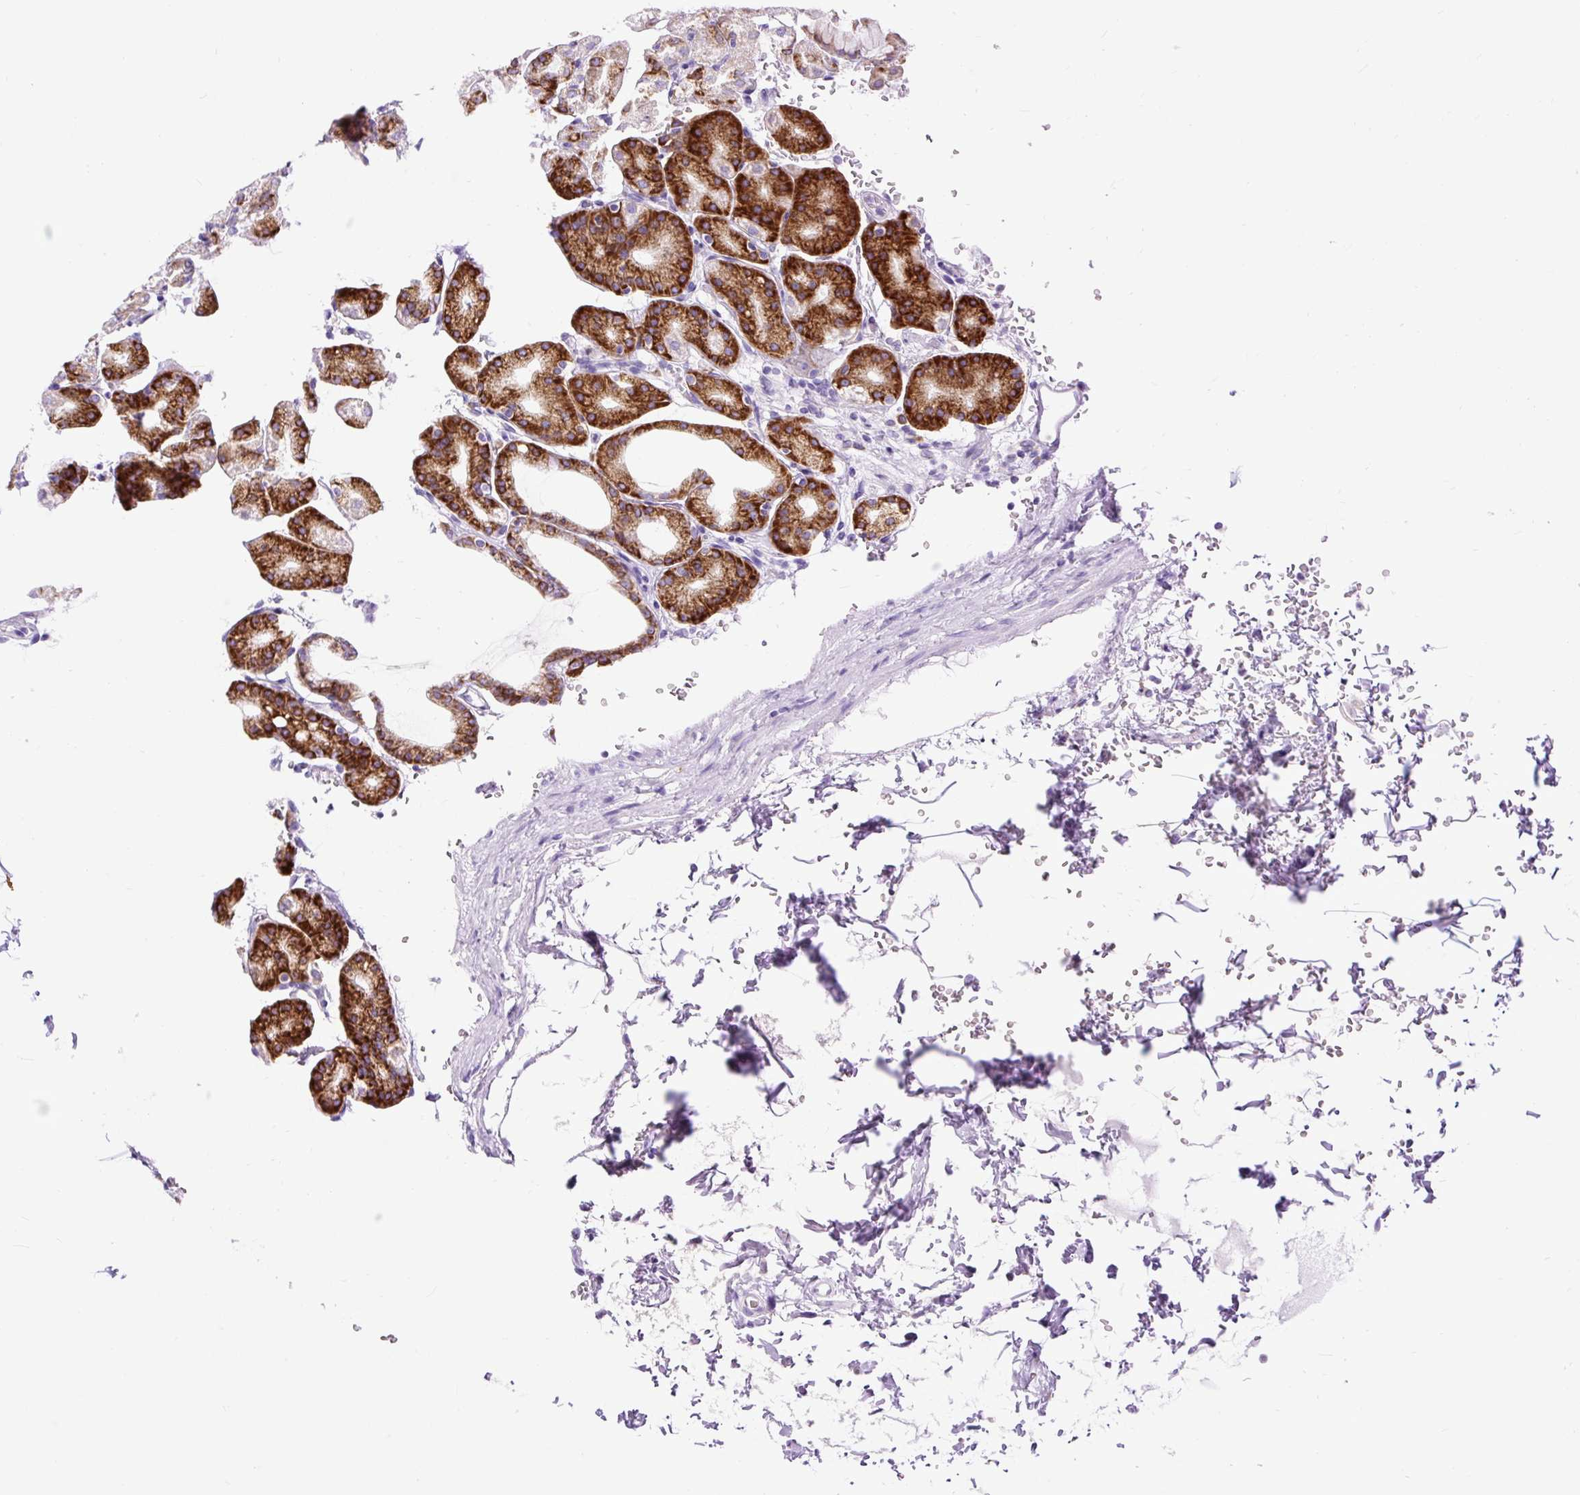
{"staining": {"intensity": "strong", "quantity": "25%-75%", "location": "cytoplasmic/membranous"}, "tissue": "stomach", "cell_type": "Glandular cells", "image_type": "normal", "snomed": [{"axis": "morphology", "description": "Normal tissue, NOS"}, {"axis": "topography", "description": "Stomach, upper"}], "caption": "Brown immunohistochemical staining in normal human stomach shows strong cytoplasmic/membranous staining in about 25%-75% of glandular cells. (Stains: DAB (3,3'-diaminobenzidine) in brown, nuclei in blue, Microscopy: brightfield microscopy at high magnification).", "gene": "DDOST", "patient": {"sex": "female", "age": 81}}